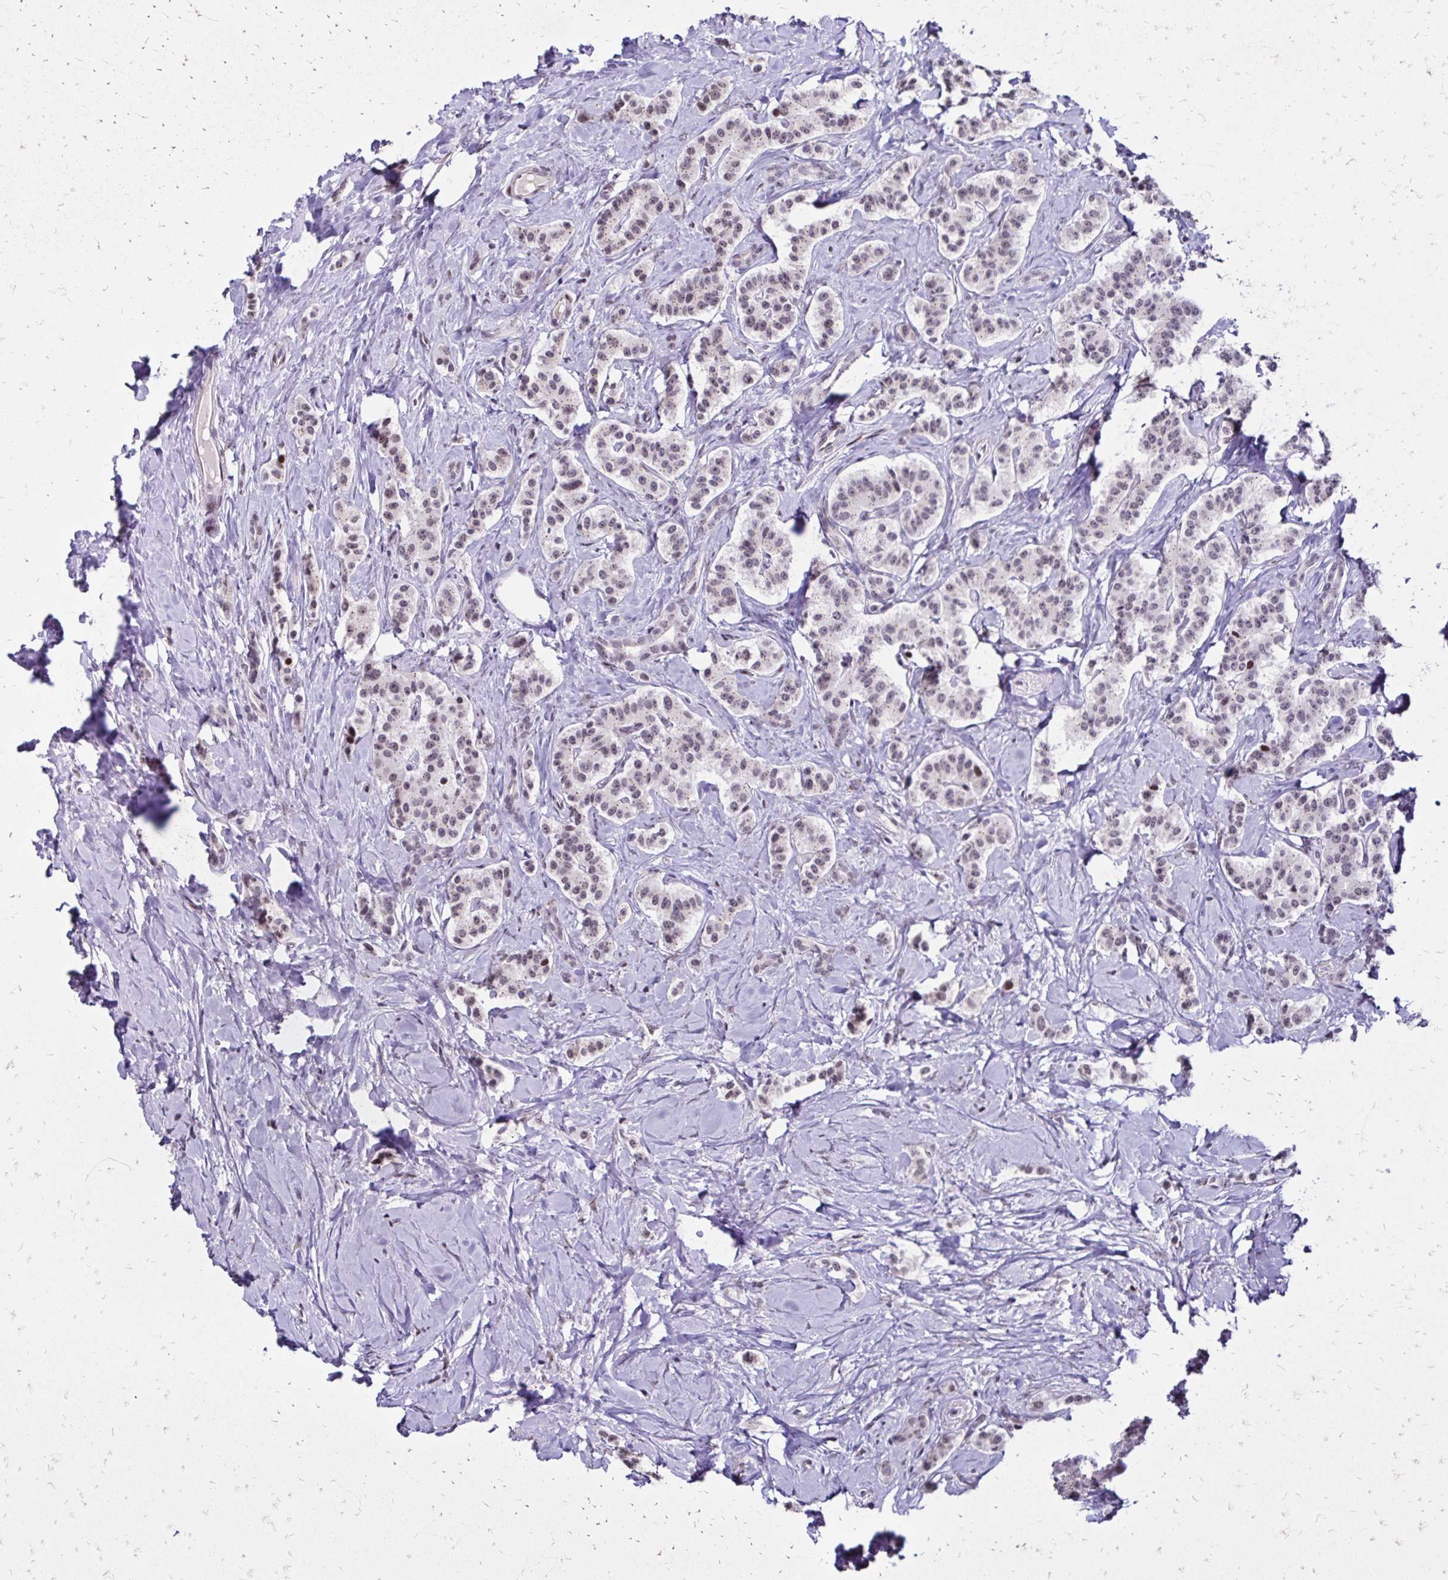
{"staining": {"intensity": "weak", "quantity": "25%-75%", "location": "nuclear"}, "tissue": "carcinoid", "cell_type": "Tumor cells", "image_type": "cancer", "snomed": [{"axis": "morphology", "description": "Normal tissue, NOS"}, {"axis": "morphology", "description": "Carcinoid, malignant, NOS"}, {"axis": "topography", "description": "Pancreas"}], "caption": "IHC photomicrograph of neoplastic tissue: human carcinoid stained using immunohistochemistry demonstrates low levels of weak protein expression localized specifically in the nuclear of tumor cells, appearing as a nuclear brown color.", "gene": "TOB1", "patient": {"sex": "male", "age": 36}}